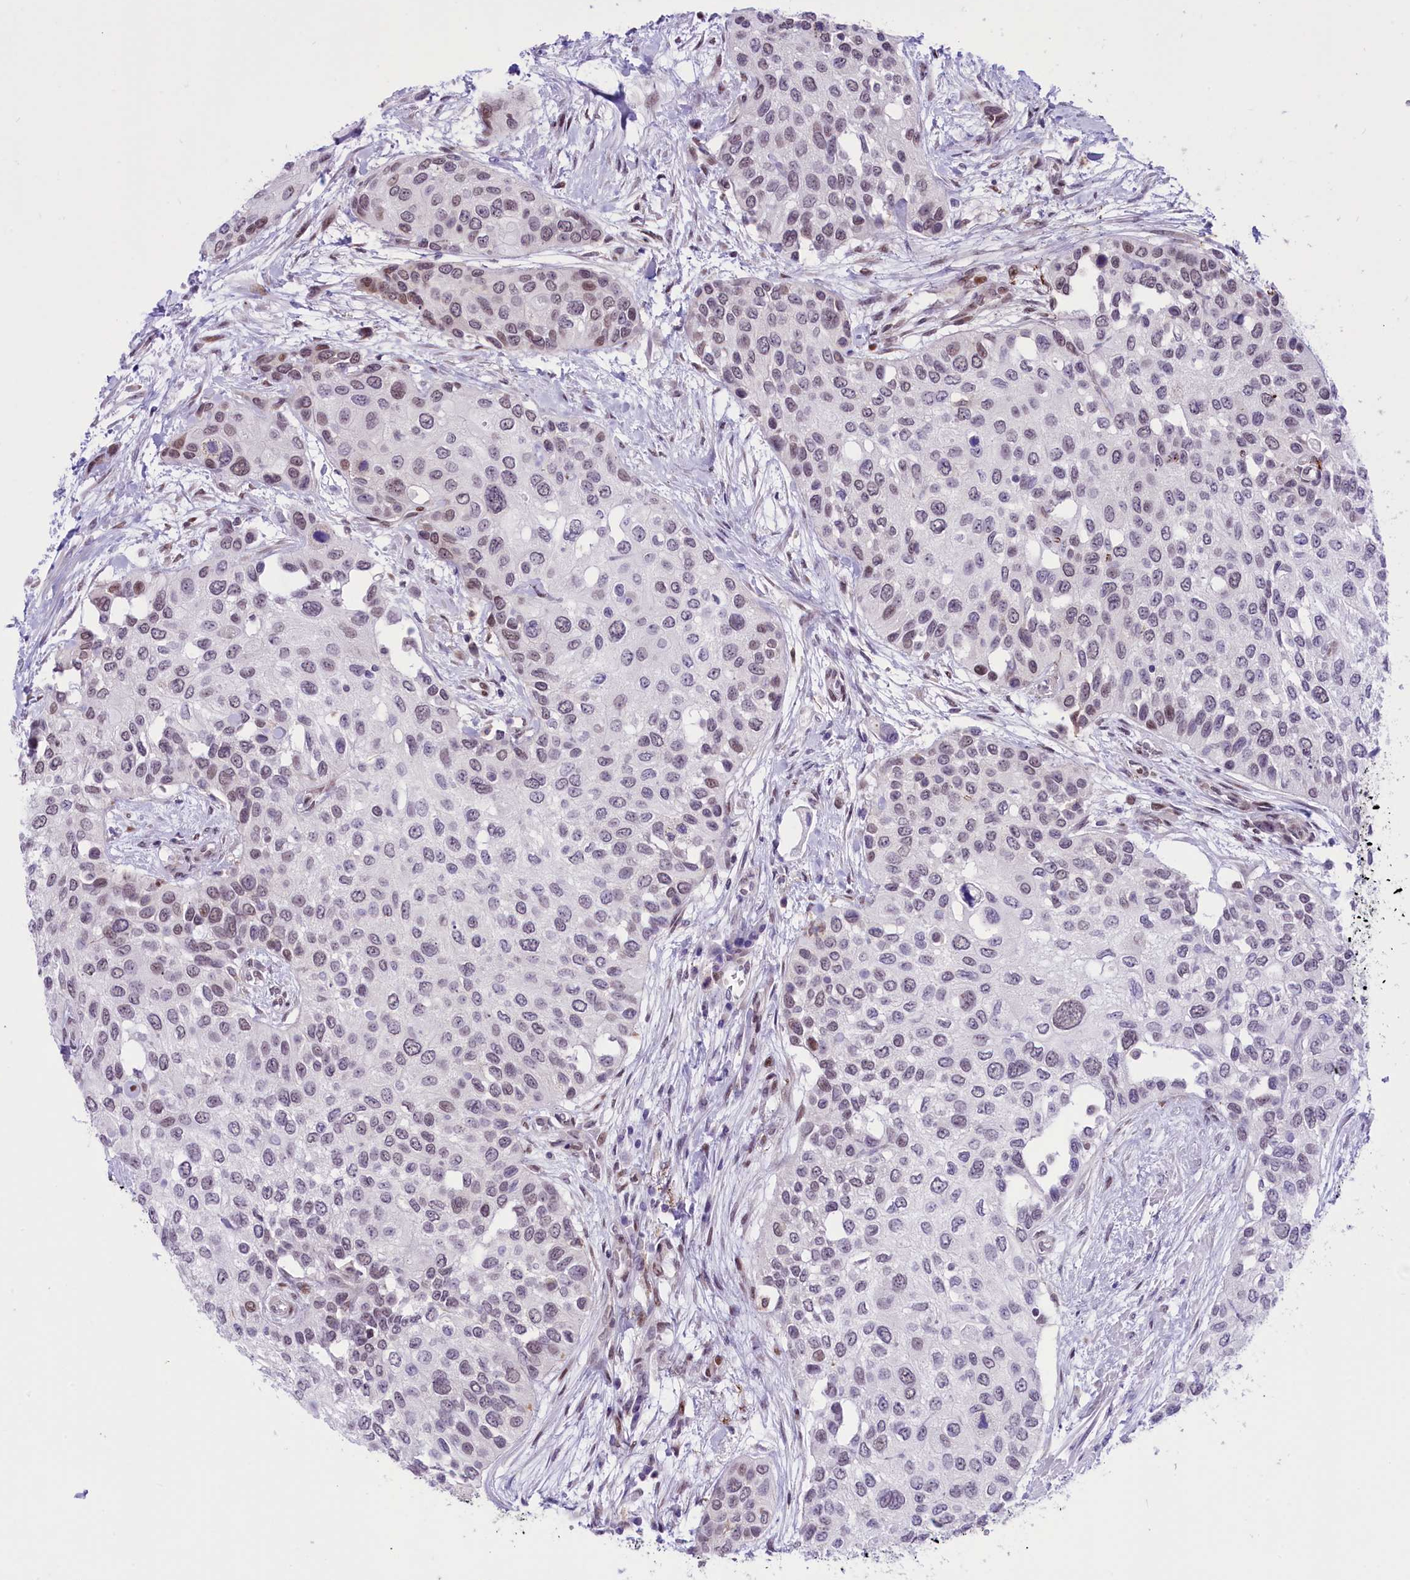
{"staining": {"intensity": "weak", "quantity": "<25%", "location": "nuclear"}, "tissue": "urothelial cancer", "cell_type": "Tumor cells", "image_type": "cancer", "snomed": [{"axis": "morphology", "description": "Normal tissue, NOS"}, {"axis": "morphology", "description": "Urothelial carcinoma, High grade"}, {"axis": "topography", "description": "Vascular tissue"}, {"axis": "topography", "description": "Urinary bladder"}], "caption": "There is no significant expression in tumor cells of high-grade urothelial carcinoma.", "gene": "RPS6KB1", "patient": {"sex": "female", "age": 56}}